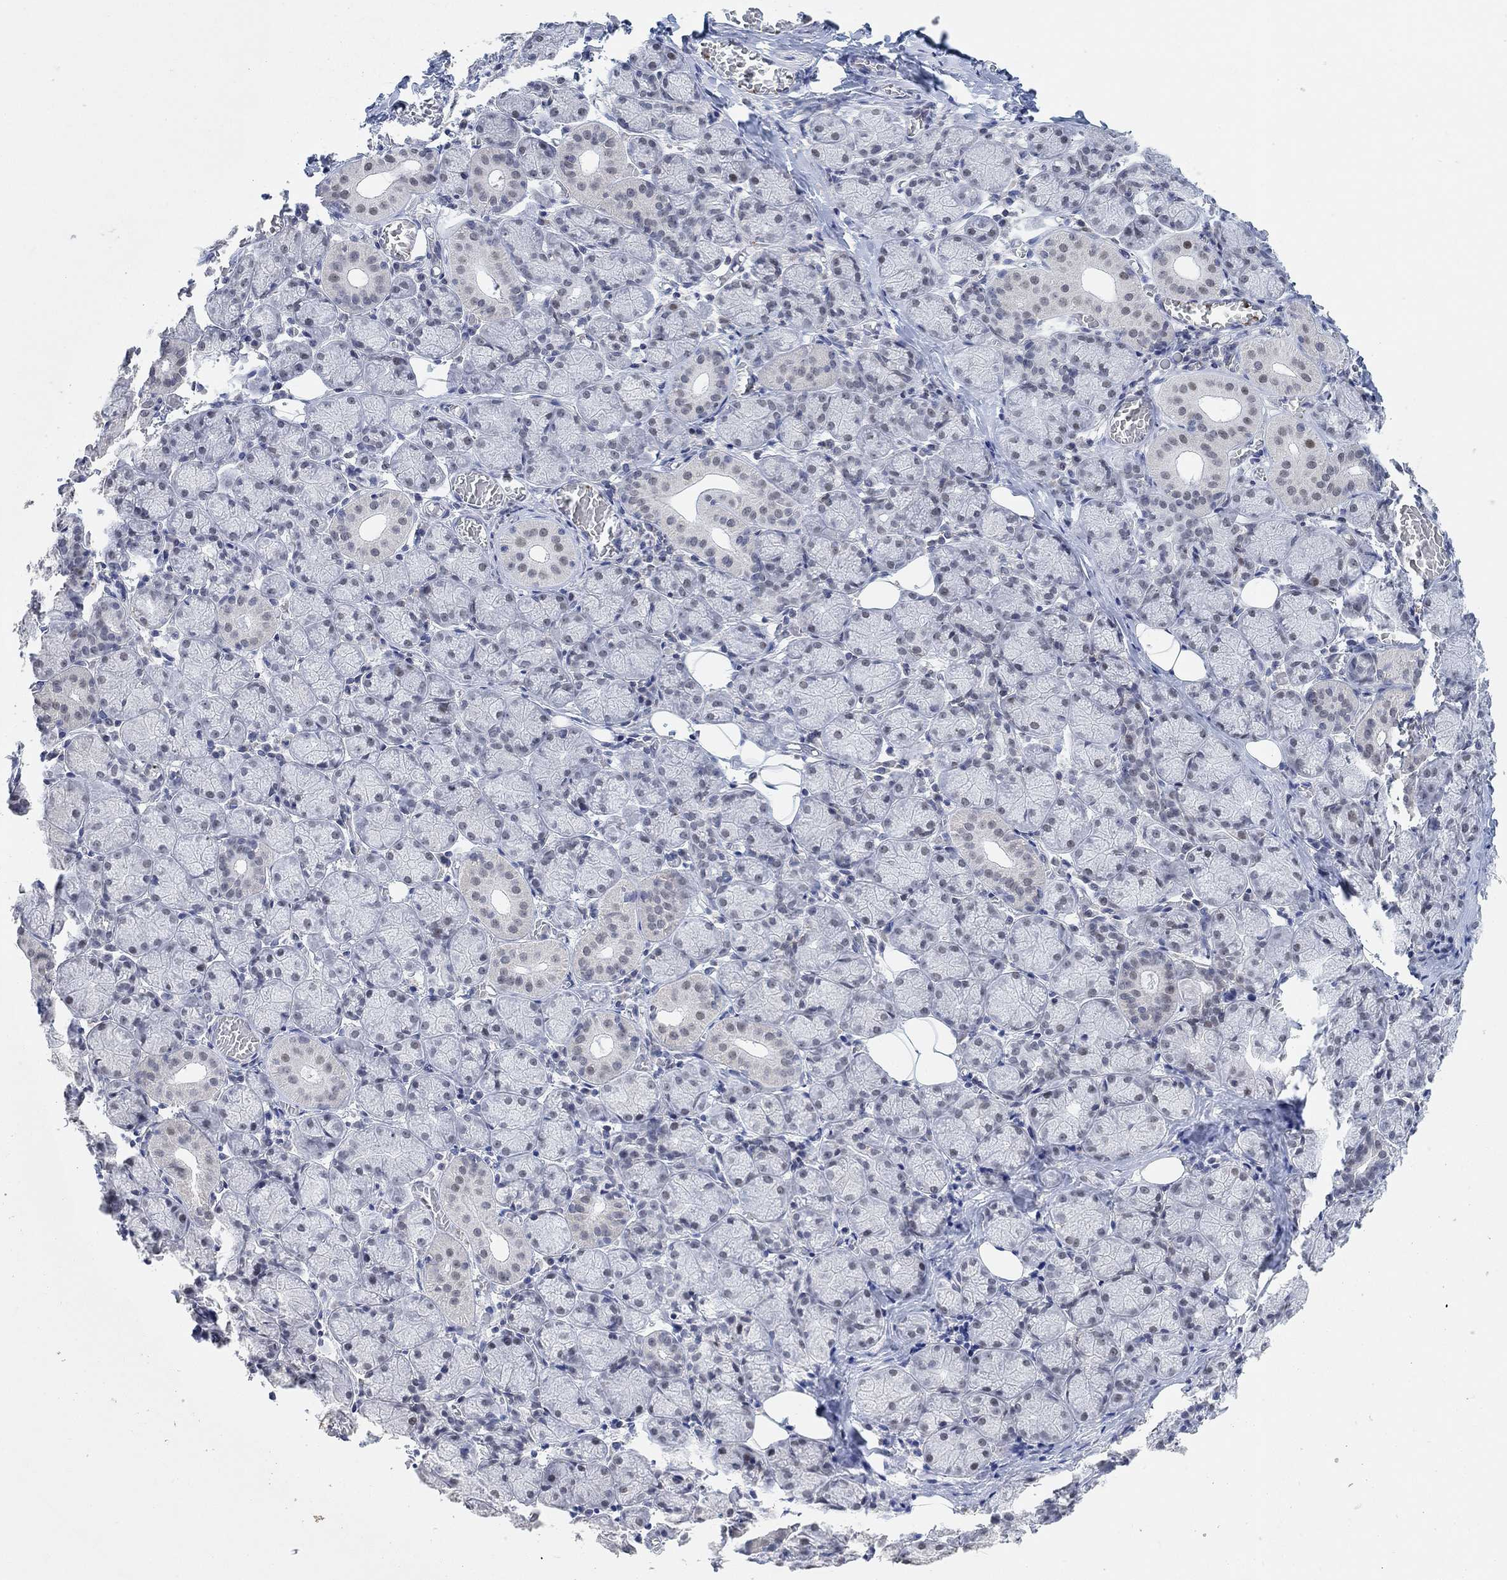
{"staining": {"intensity": "moderate", "quantity": "25%-75%", "location": "cytoplasmic/membranous,nuclear"}, "tissue": "salivary gland", "cell_type": "Glandular cells", "image_type": "normal", "snomed": [{"axis": "morphology", "description": "Normal tissue, NOS"}, {"axis": "topography", "description": "Salivary gland"}, {"axis": "topography", "description": "Peripheral nerve tissue"}], "caption": "Immunohistochemistry (IHC) of benign human salivary gland shows medium levels of moderate cytoplasmic/membranous,nuclear staining in about 25%-75% of glandular cells.", "gene": "PWWP2B", "patient": {"sex": "female", "age": 24}}